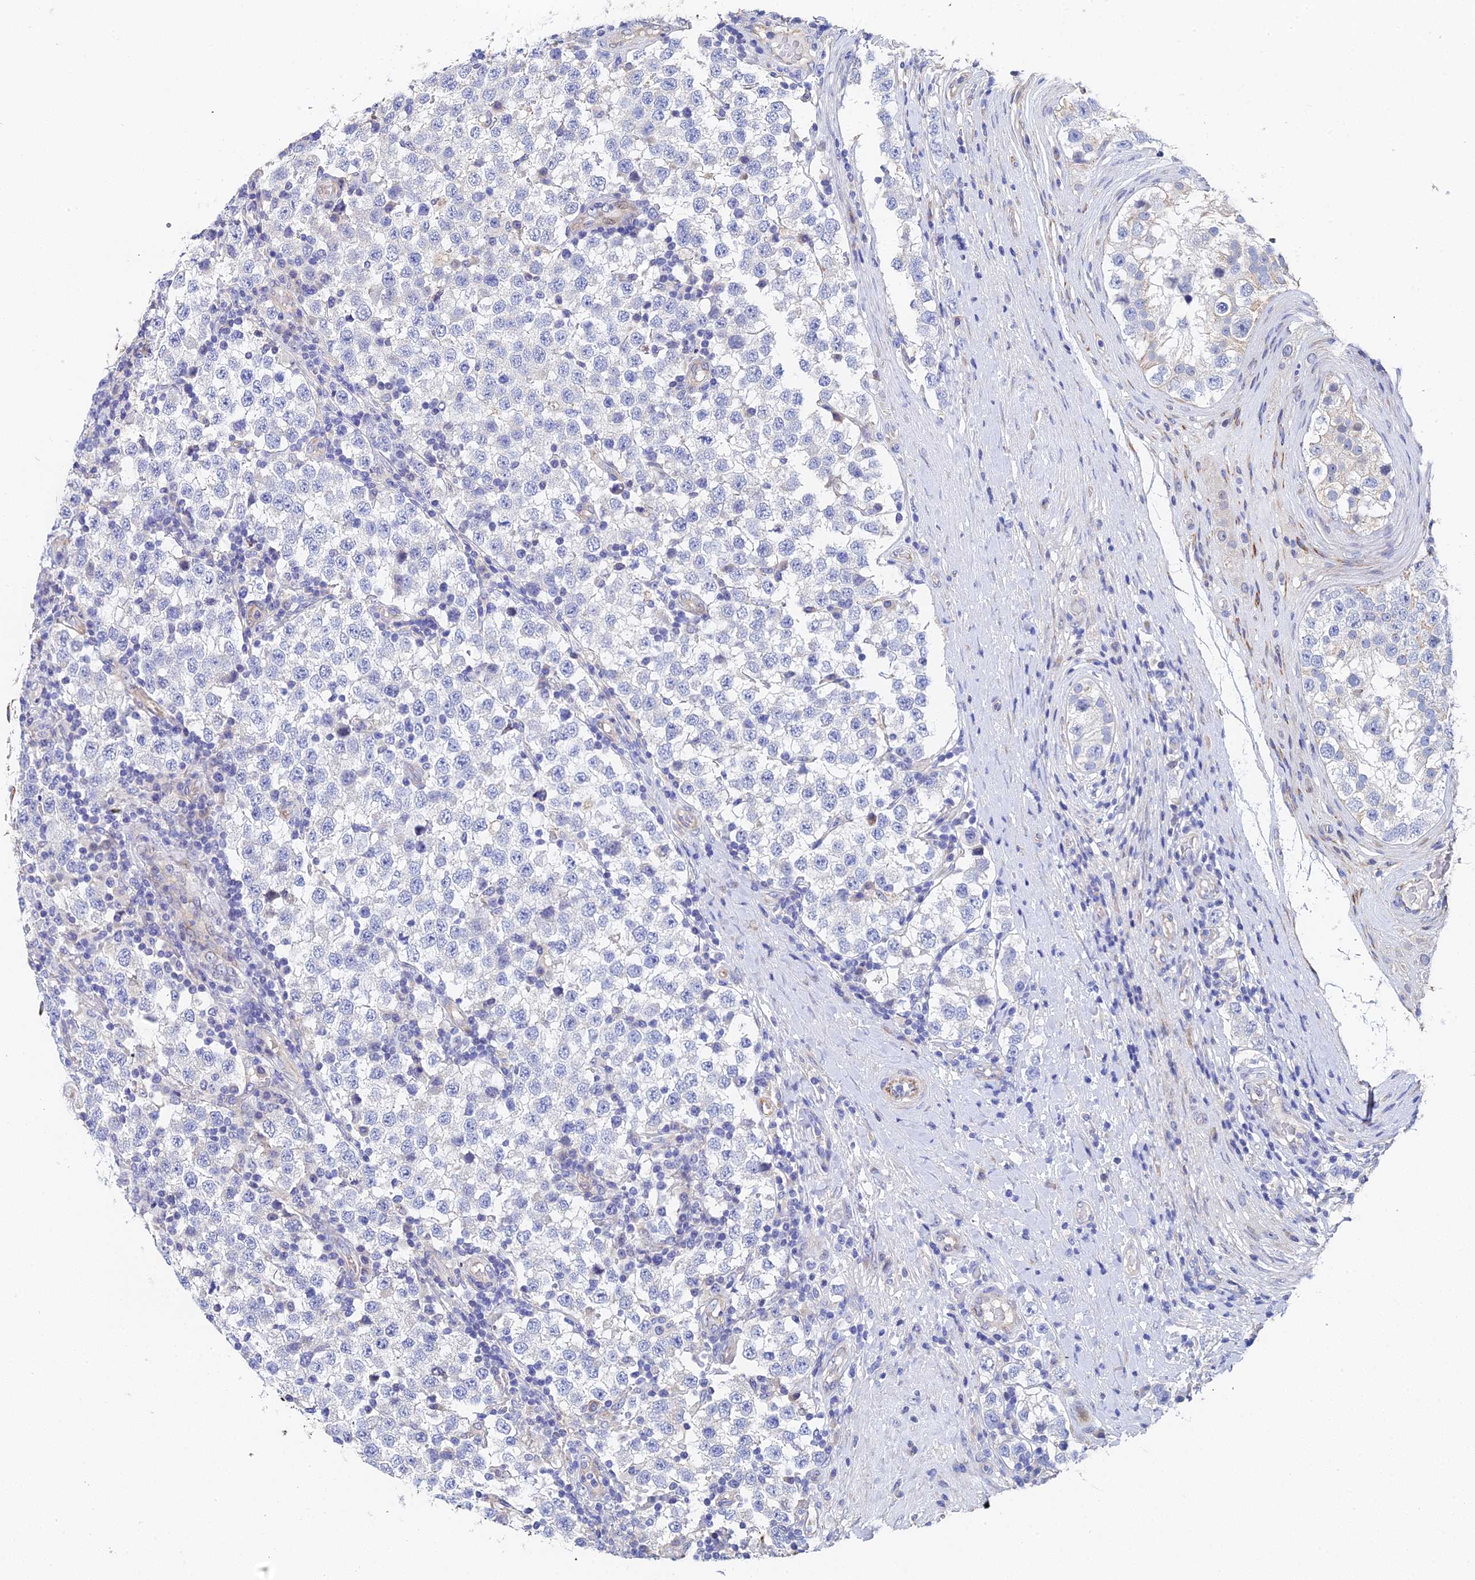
{"staining": {"intensity": "negative", "quantity": "none", "location": "none"}, "tissue": "testis cancer", "cell_type": "Tumor cells", "image_type": "cancer", "snomed": [{"axis": "morphology", "description": "Seminoma, NOS"}, {"axis": "topography", "description": "Testis"}], "caption": "The IHC photomicrograph has no significant positivity in tumor cells of testis cancer (seminoma) tissue.", "gene": "ENSG00000268674", "patient": {"sex": "male", "age": 34}}